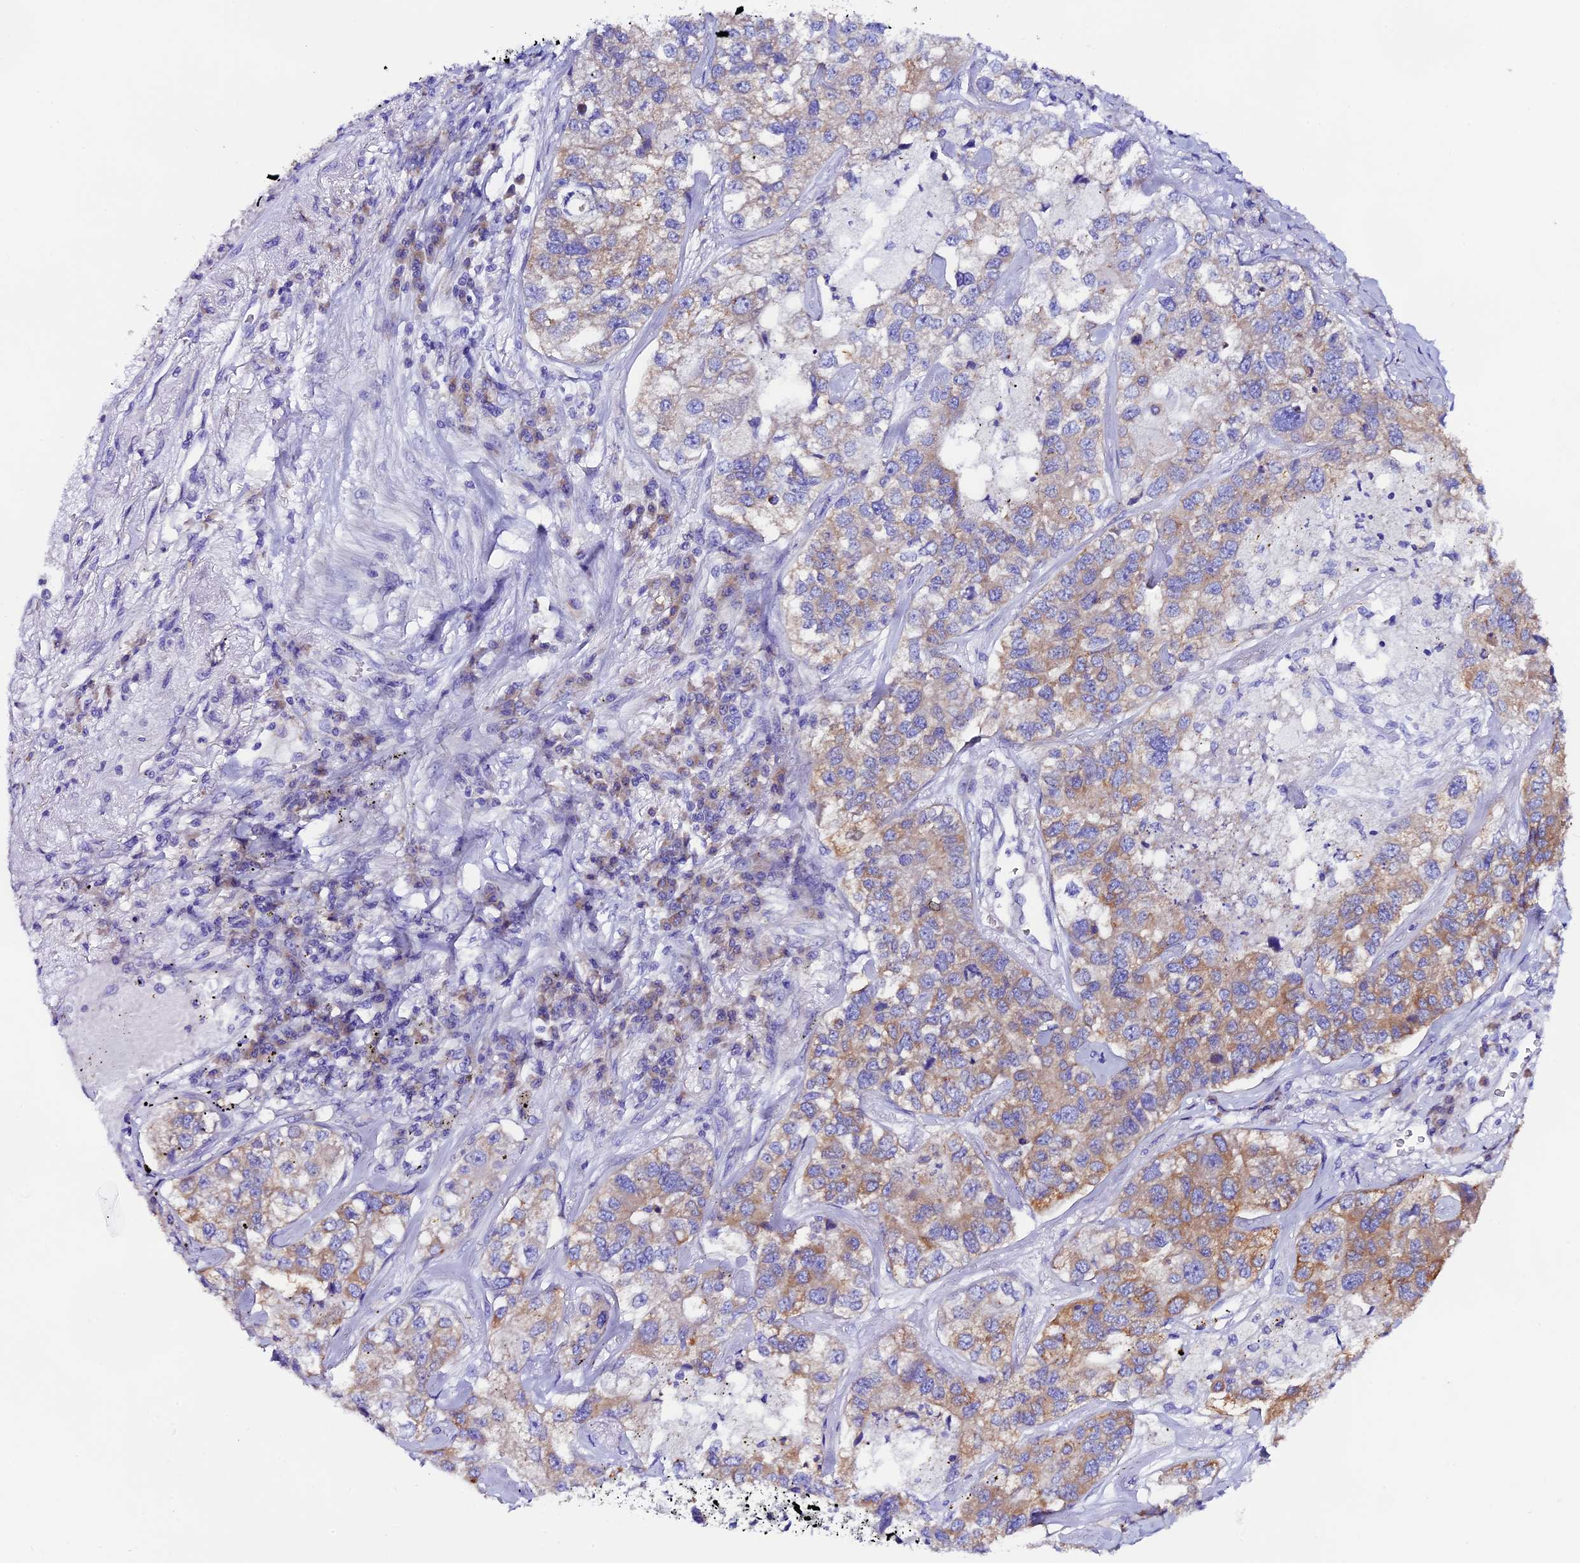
{"staining": {"intensity": "moderate", "quantity": ">75%", "location": "cytoplasmic/membranous"}, "tissue": "lung cancer", "cell_type": "Tumor cells", "image_type": "cancer", "snomed": [{"axis": "morphology", "description": "Adenocarcinoma, NOS"}, {"axis": "topography", "description": "Lung"}], "caption": "Immunohistochemistry photomicrograph of neoplastic tissue: human lung cancer (adenocarcinoma) stained using immunohistochemistry (IHC) demonstrates medium levels of moderate protein expression localized specifically in the cytoplasmic/membranous of tumor cells, appearing as a cytoplasmic/membranous brown color.", "gene": "COMTD1", "patient": {"sex": "male", "age": 49}}